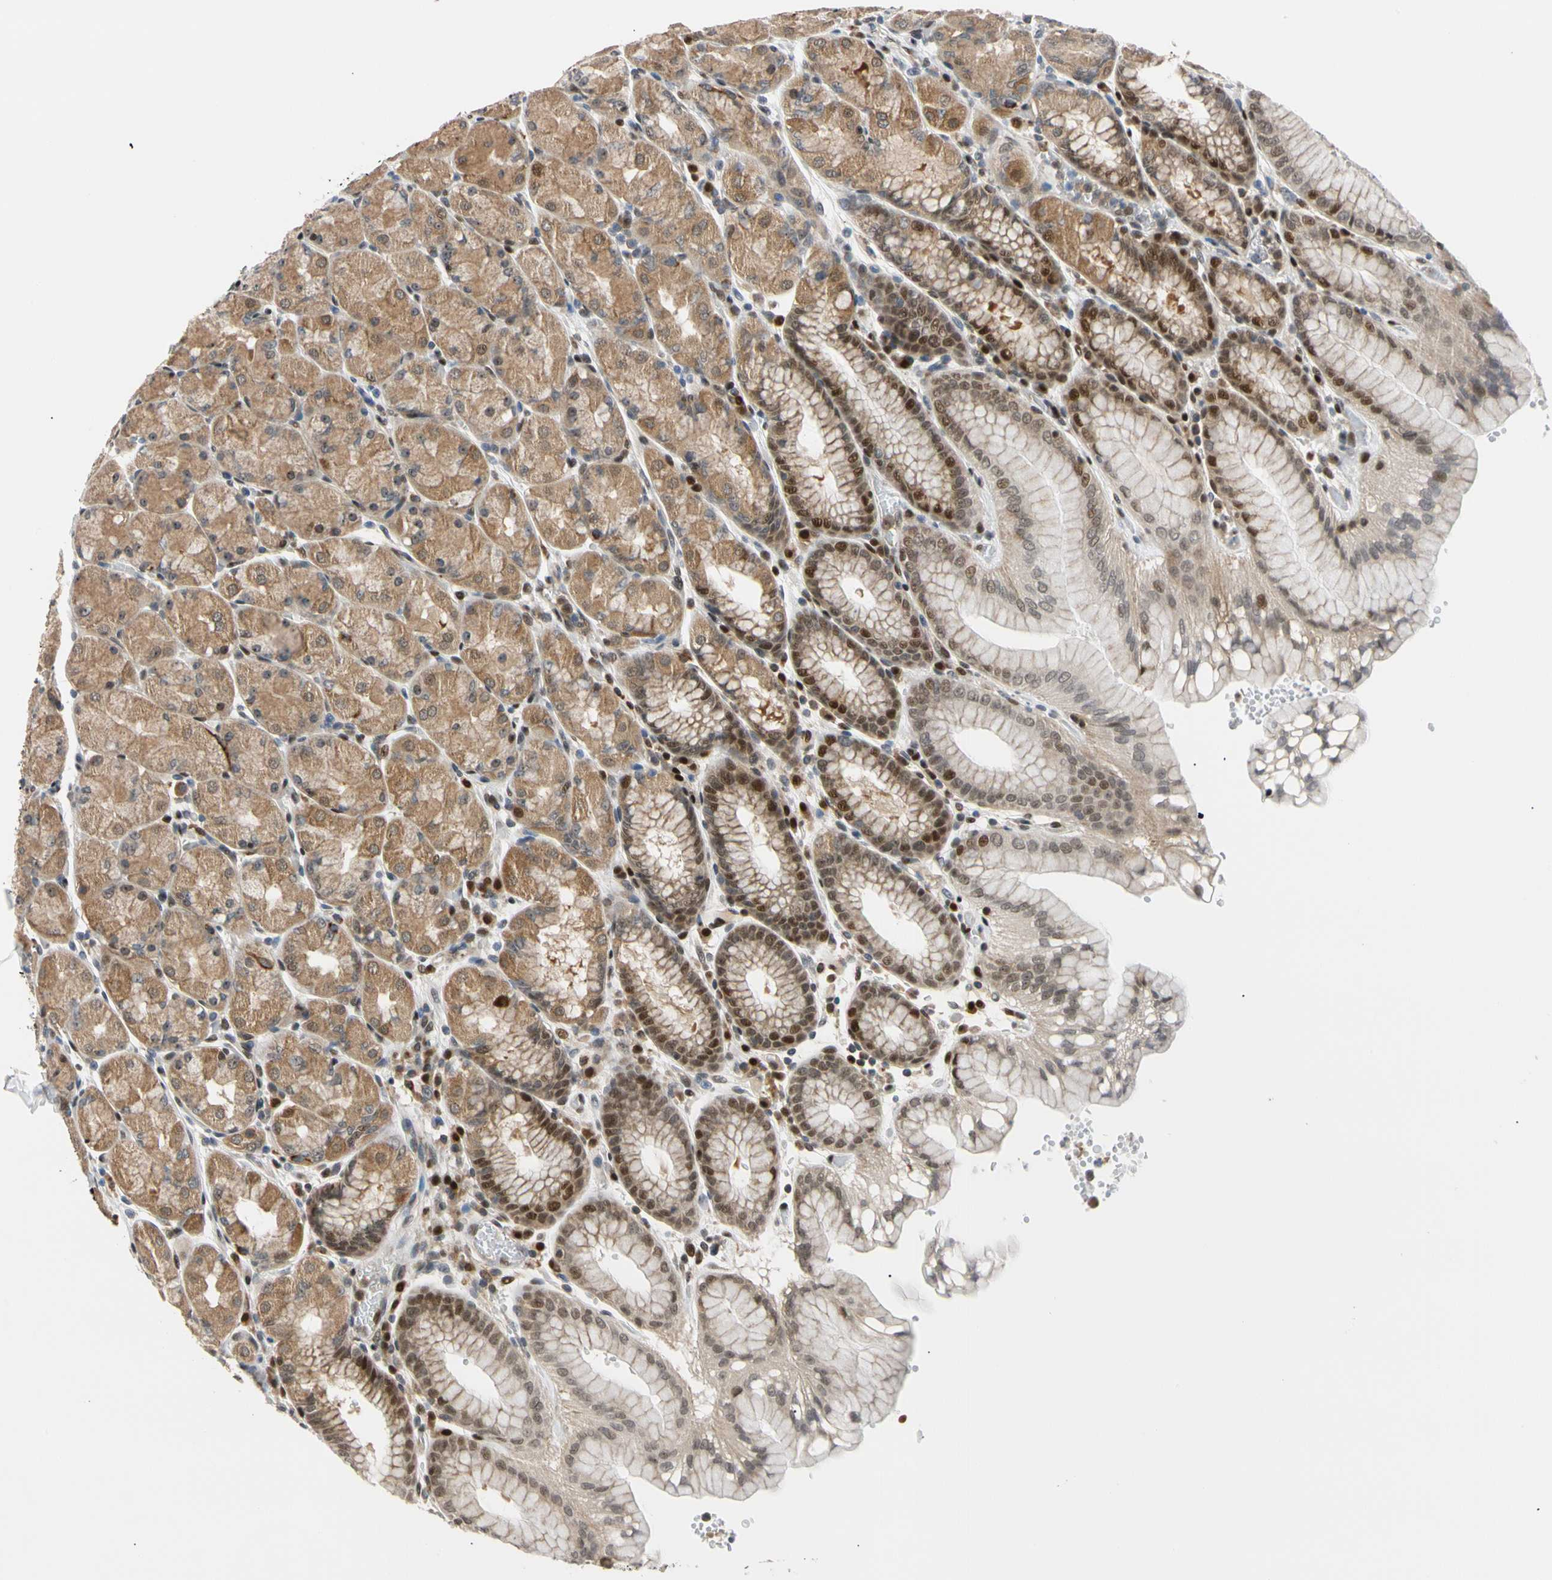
{"staining": {"intensity": "moderate", "quantity": ">75%", "location": "cytoplasmic/membranous,nuclear"}, "tissue": "stomach", "cell_type": "Glandular cells", "image_type": "normal", "snomed": [{"axis": "morphology", "description": "Normal tissue, NOS"}, {"axis": "topography", "description": "Stomach, upper"}, {"axis": "topography", "description": "Stomach"}], "caption": "IHC staining of benign stomach, which reveals medium levels of moderate cytoplasmic/membranous,nuclear staining in approximately >75% of glandular cells indicating moderate cytoplasmic/membranous,nuclear protein expression. The staining was performed using DAB (3,3'-diaminobenzidine) (brown) for protein detection and nuclei were counterstained in hematoxylin (blue).", "gene": "E2F1", "patient": {"sex": "male", "age": 76}}